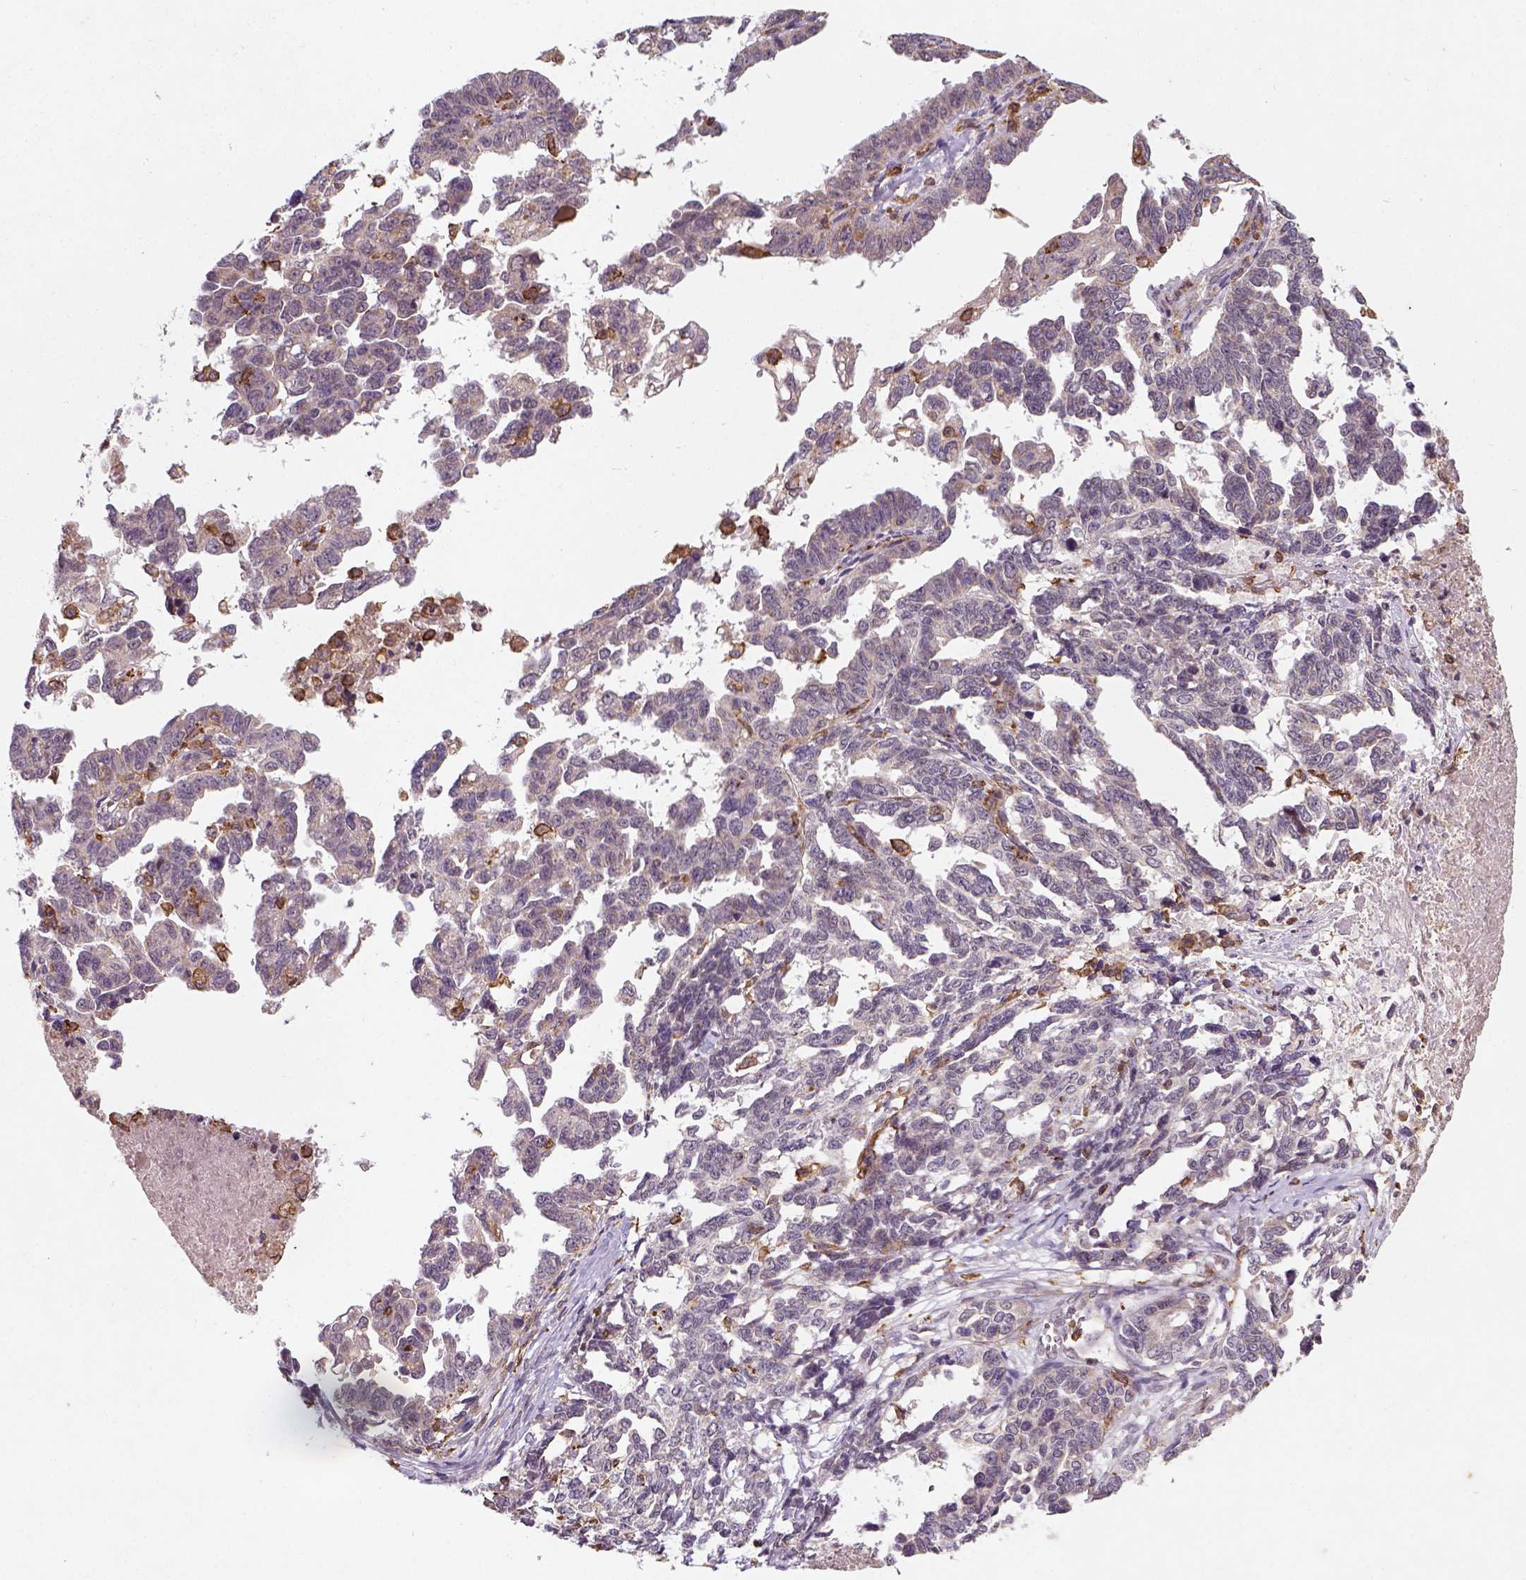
{"staining": {"intensity": "negative", "quantity": "none", "location": "none"}, "tissue": "ovarian cancer", "cell_type": "Tumor cells", "image_type": "cancer", "snomed": [{"axis": "morphology", "description": "Cystadenocarcinoma, serous, NOS"}, {"axis": "topography", "description": "Ovary"}], "caption": "Immunohistochemistry (IHC) photomicrograph of neoplastic tissue: human serous cystadenocarcinoma (ovarian) stained with DAB (3,3'-diaminobenzidine) demonstrates no significant protein expression in tumor cells.", "gene": "CAMKK1", "patient": {"sex": "female", "age": 69}}